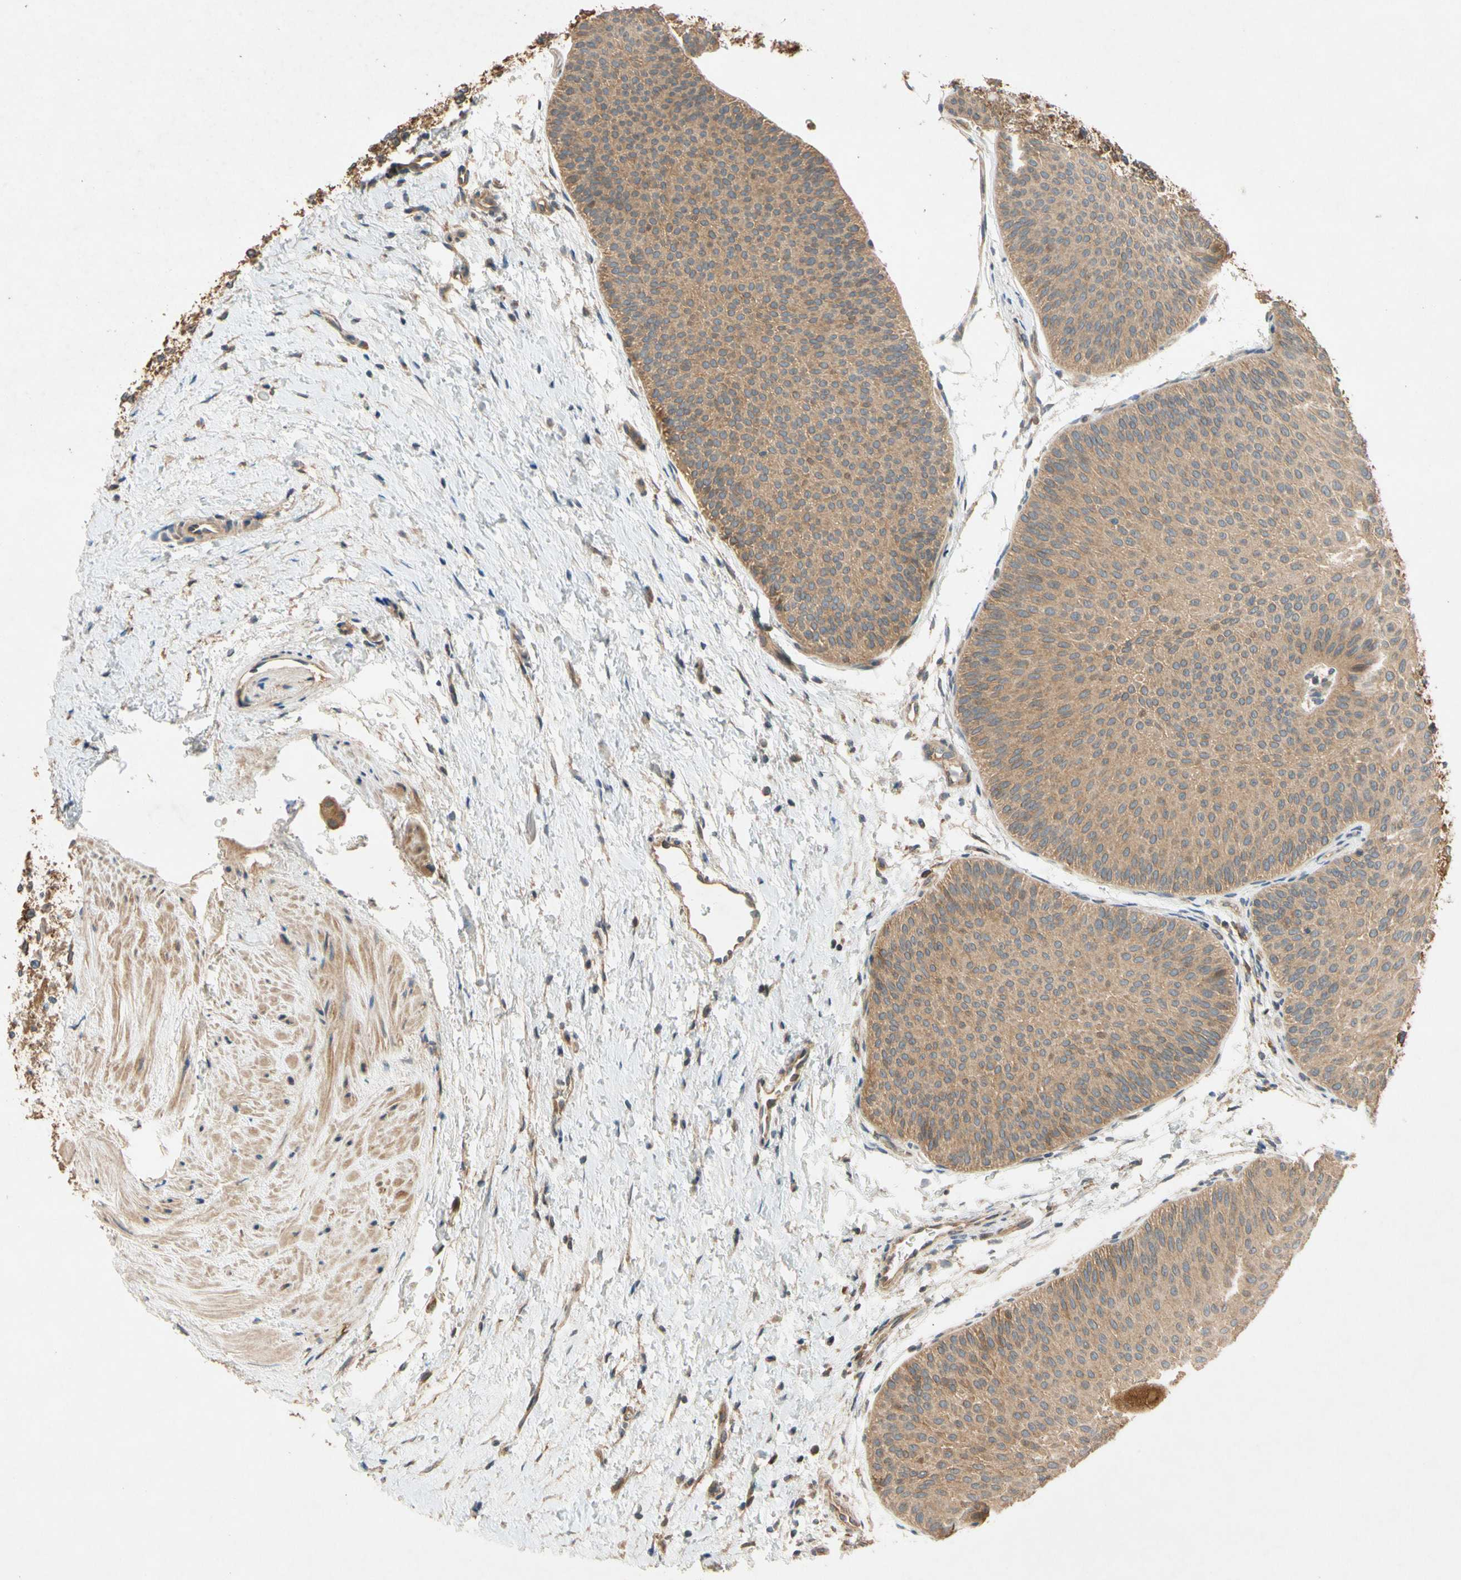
{"staining": {"intensity": "moderate", "quantity": ">75%", "location": "cytoplasmic/membranous"}, "tissue": "urothelial cancer", "cell_type": "Tumor cells", "image_type": "cancer", "snomed": [{"axis": "morphology", "description": "Urothelial carcinoma, Low grade"}, {"axis": "topography", "description": "Urinary bladder"}], "caption": "This is an image of IHC staining of urothelial cancer, which shows moderate expression in the cytoplasmic/membranous of tumor cells.", "gene": "USP46", "patient": {"sex": "female", "age": 60}}